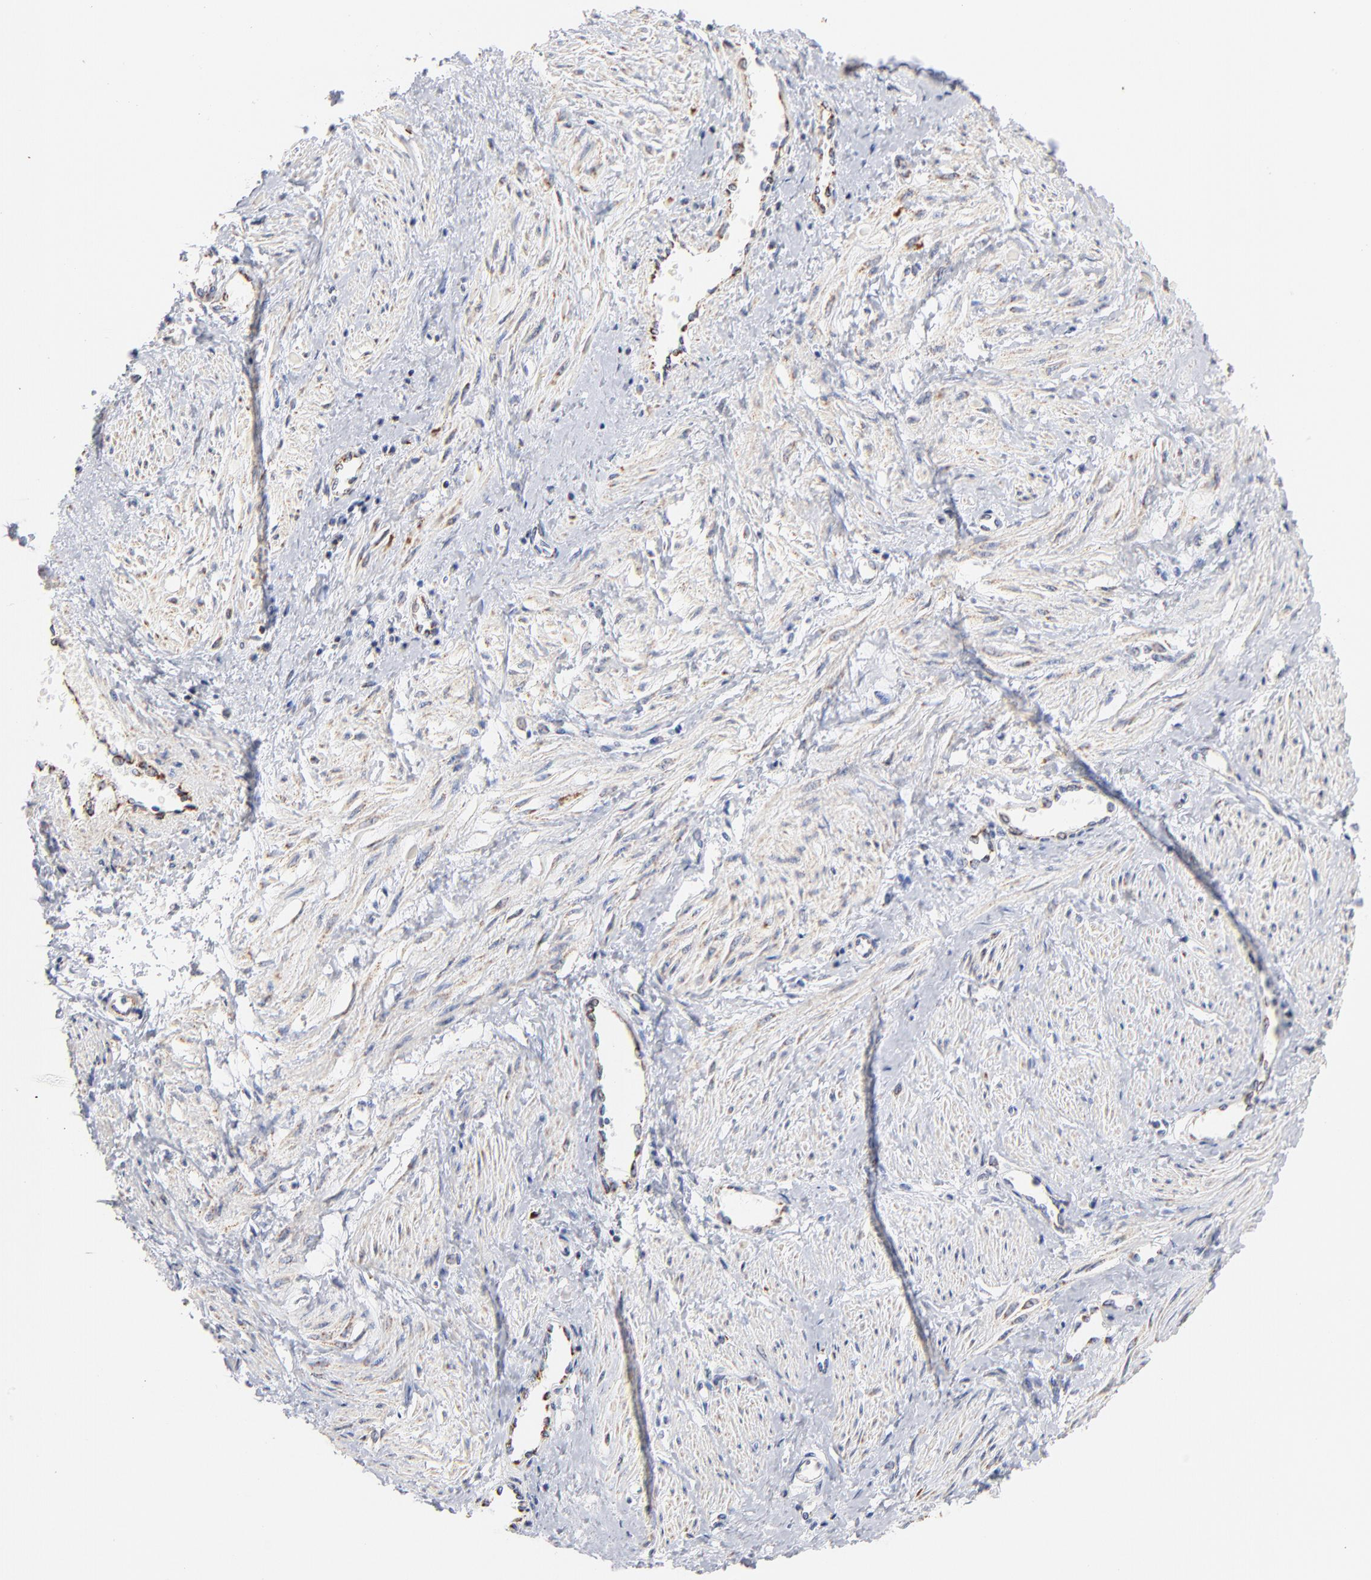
{"staining": {"intensity": "weak", "quantity": "<25%", "location": "cytoplasmic/membranous"}, "tissue": "smooth muscle", "cell_type": "Smooth muscle cells", "image_type": "normal", "snomed": [{"axis": "morphology", "description": "Normal tissue, NOS"}, {"axis": "topography", "description": "Smooth muscle"}, {"axis": "topography", "description": "Uterus"}], "caption": "Immunohistochemistry of benign smooth muscle reveals no staining in smooth muscle cells.", "gene": "MRPL58", "patient": {"sex": "female", "age": 39}}